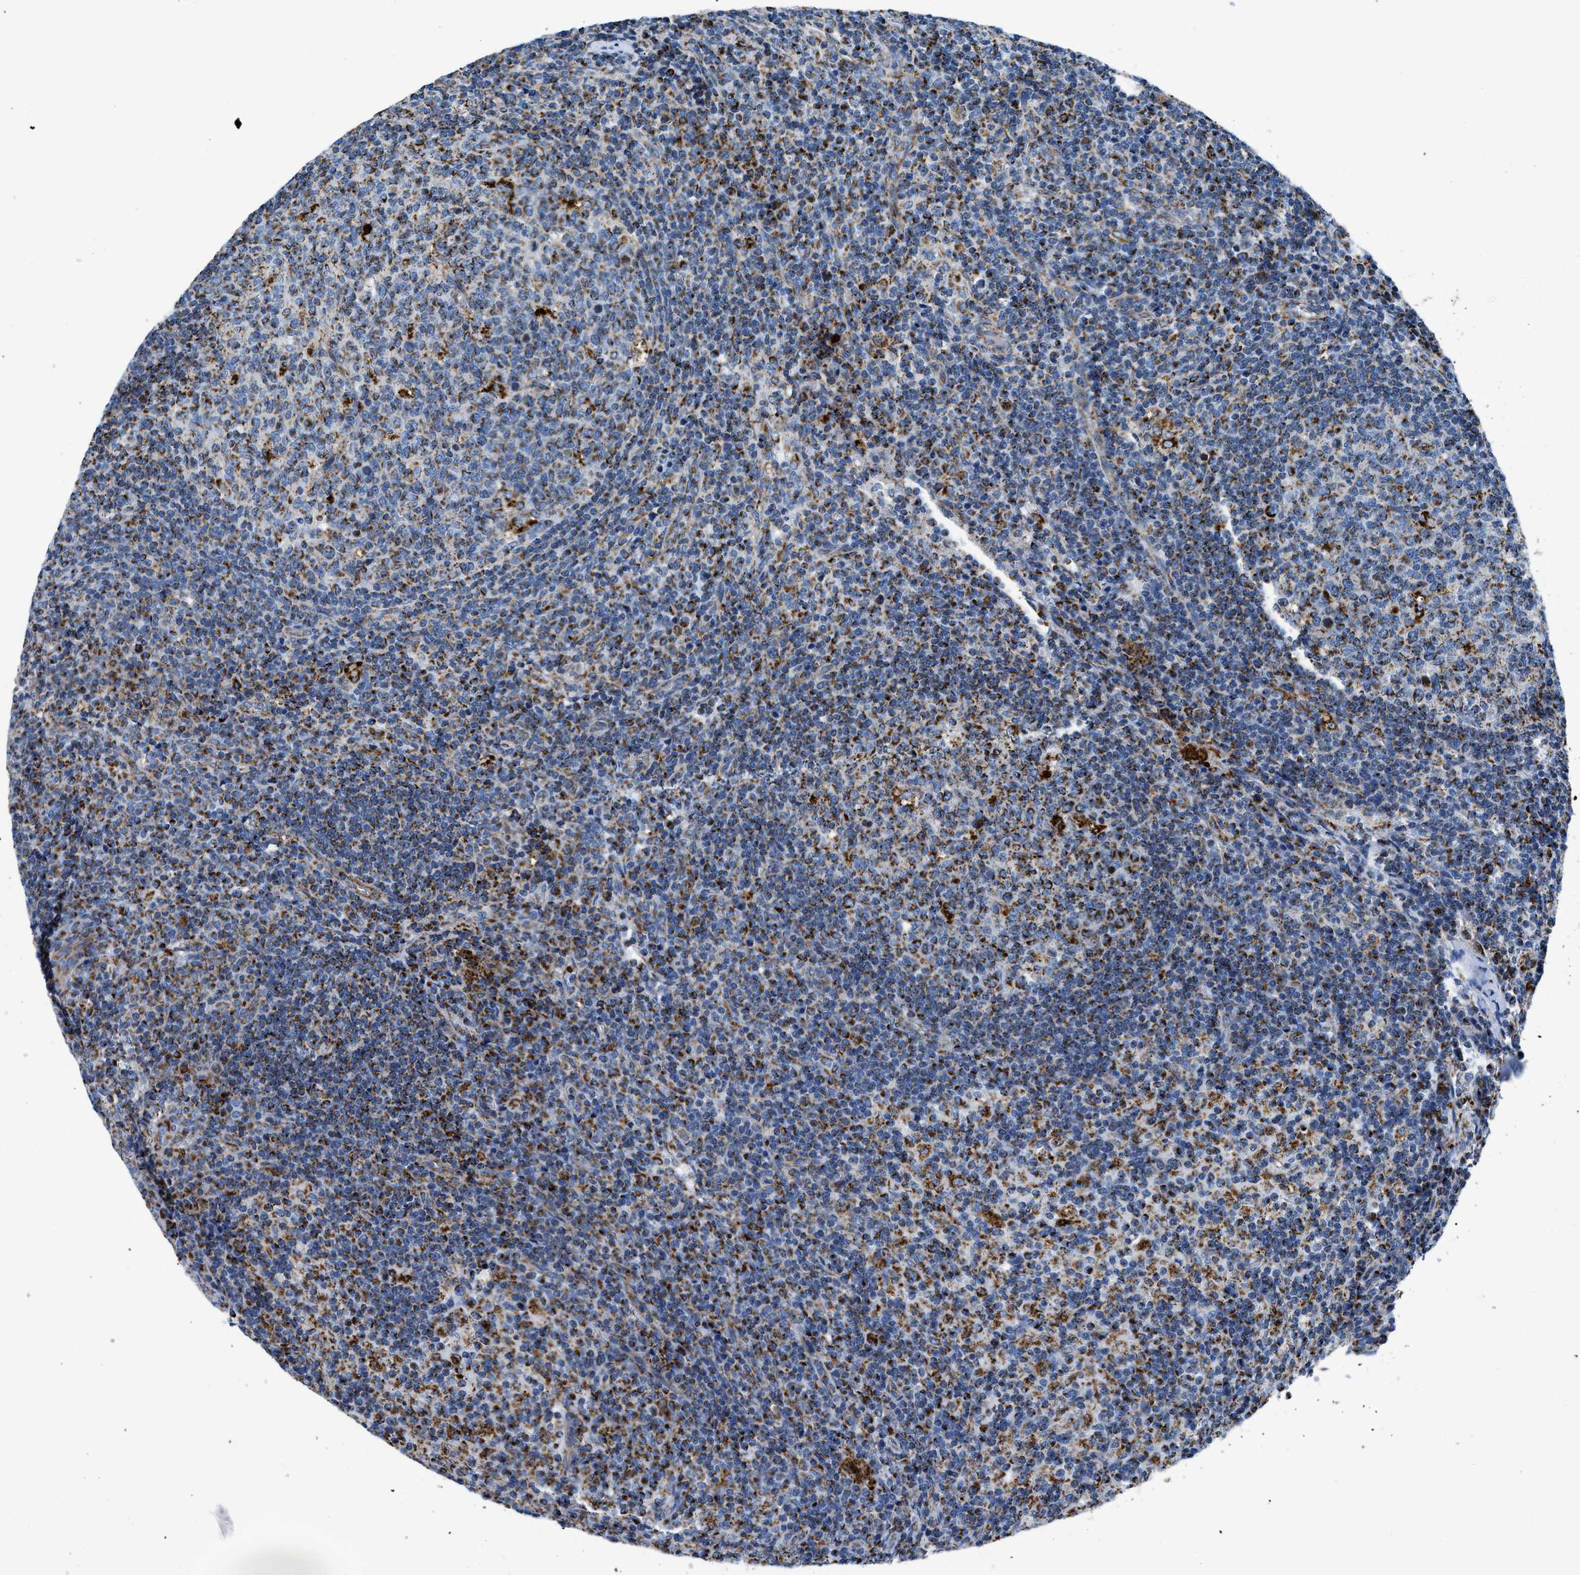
{"staining": {"intensity": "weak", "quantity": "<25%", "location": "cytoplasmic/membranous"}, "tissue": "lymph node", "cell_type": "Germinal center cells", "image_type": "normal", "snomed": [{"axis": "morphology", "description": "Normal tissue, NOS"}, {"axis": "morphology", "description": "Inflammation, NOS"}, {"axis": "topography", "description": "Lymph node"}], "caption": "Human lymph node stained for a protein using IHC exhibits no expression in germinal center cells.", "gene": "ZDHHC3", "patient": {"sex": "male", "age": 55}}